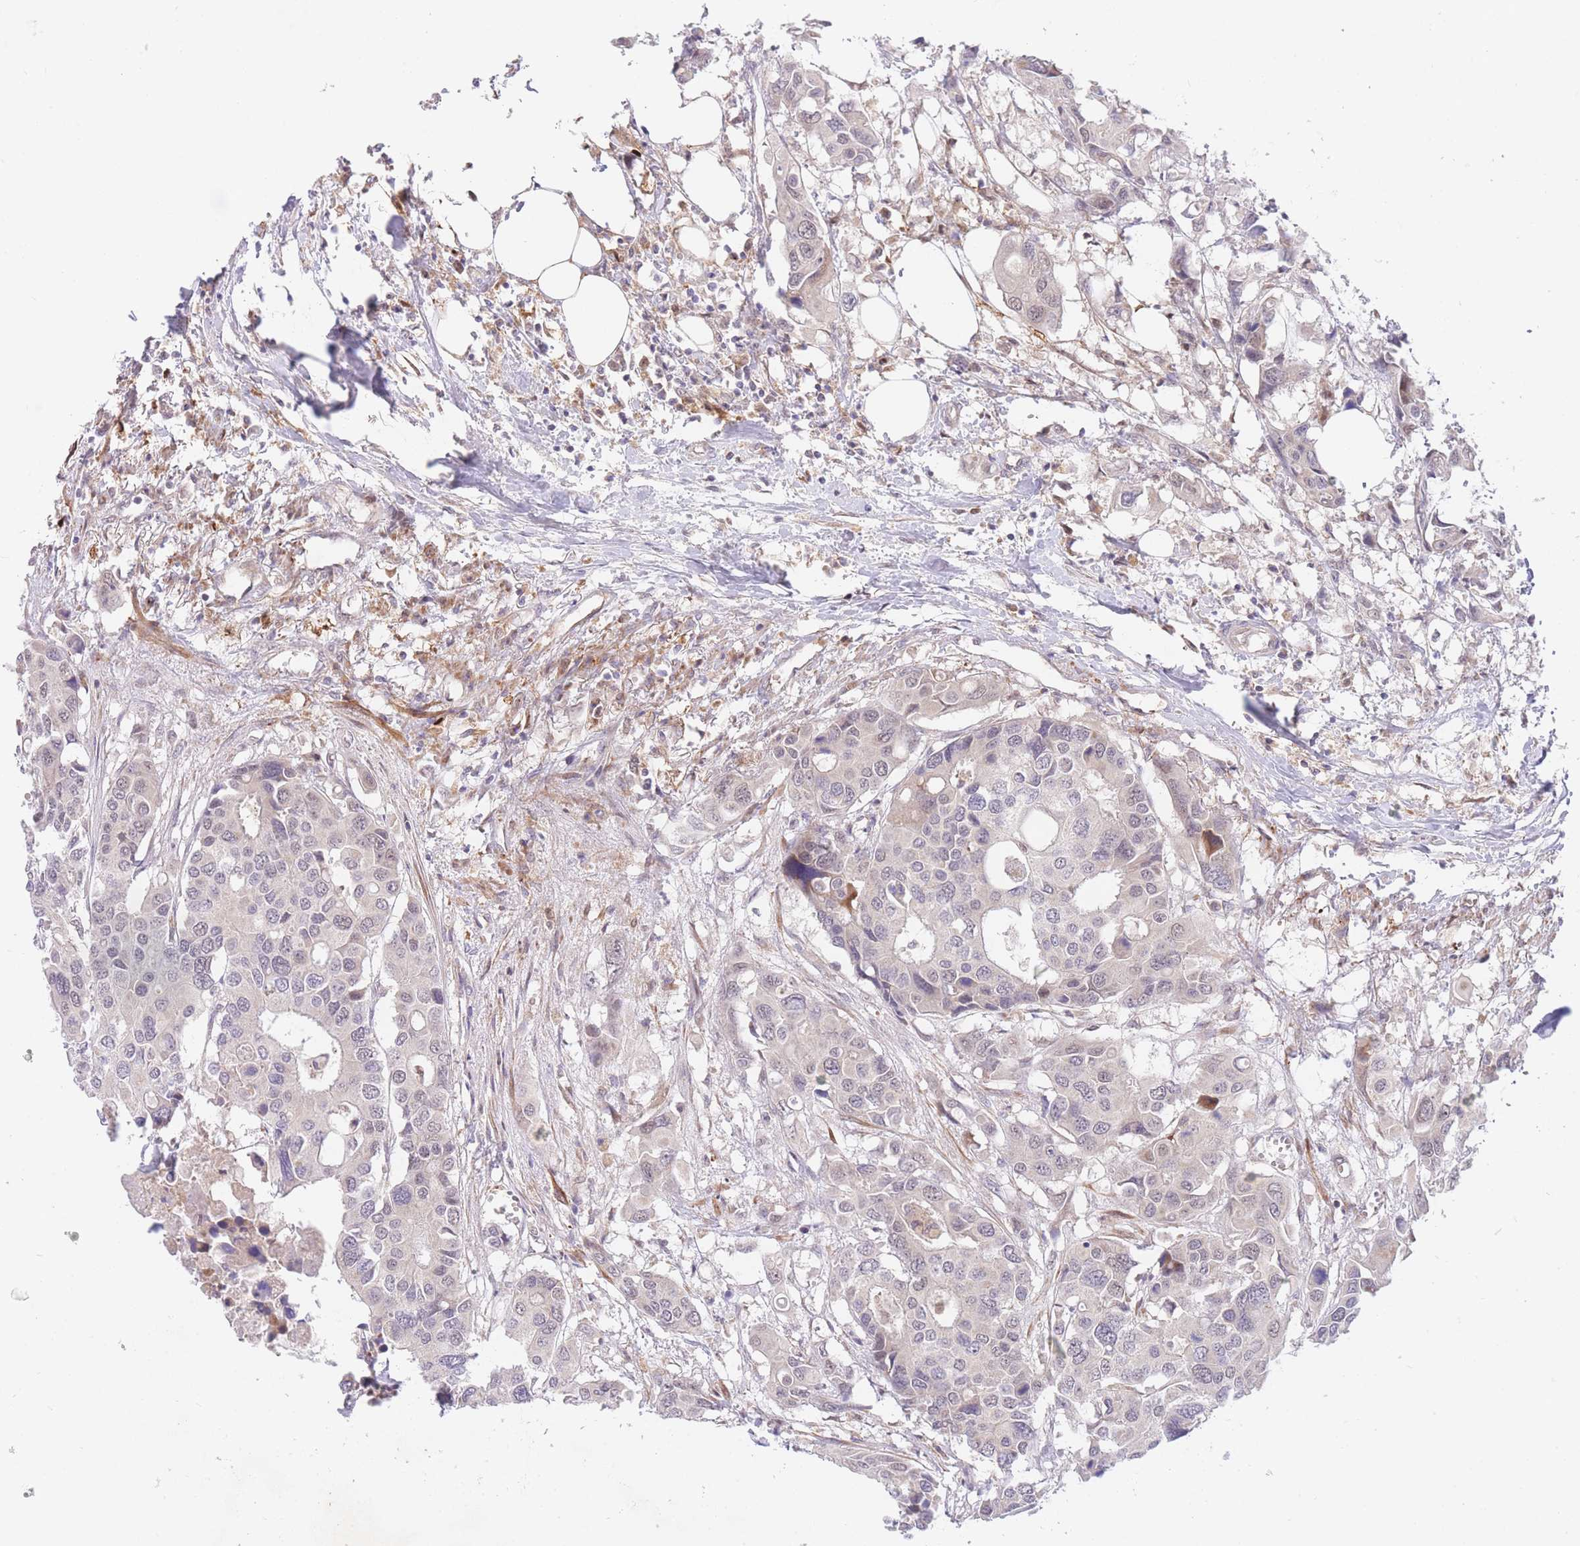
{"staining": {"intensity": "negative", "quantity": "none", "location": "none"}, "tissue": "colorectal cancer", "cell_type": "Tumor cells", "image_type": "cancer", "snomed": [{"axis": "morphology", "description": "Adenocarcinoma, NOS"}, {"axis": "topography", "description": "Colon"}], "caption": "Immunohistochemistry (IHC) photomicrograph of neoplastic tissue: human colorectal cancer stained with DAB shows no significant protein staining in tumor cells.", "gene": "SLC25A33", "patient": {"sex": "male", "age": 77}}